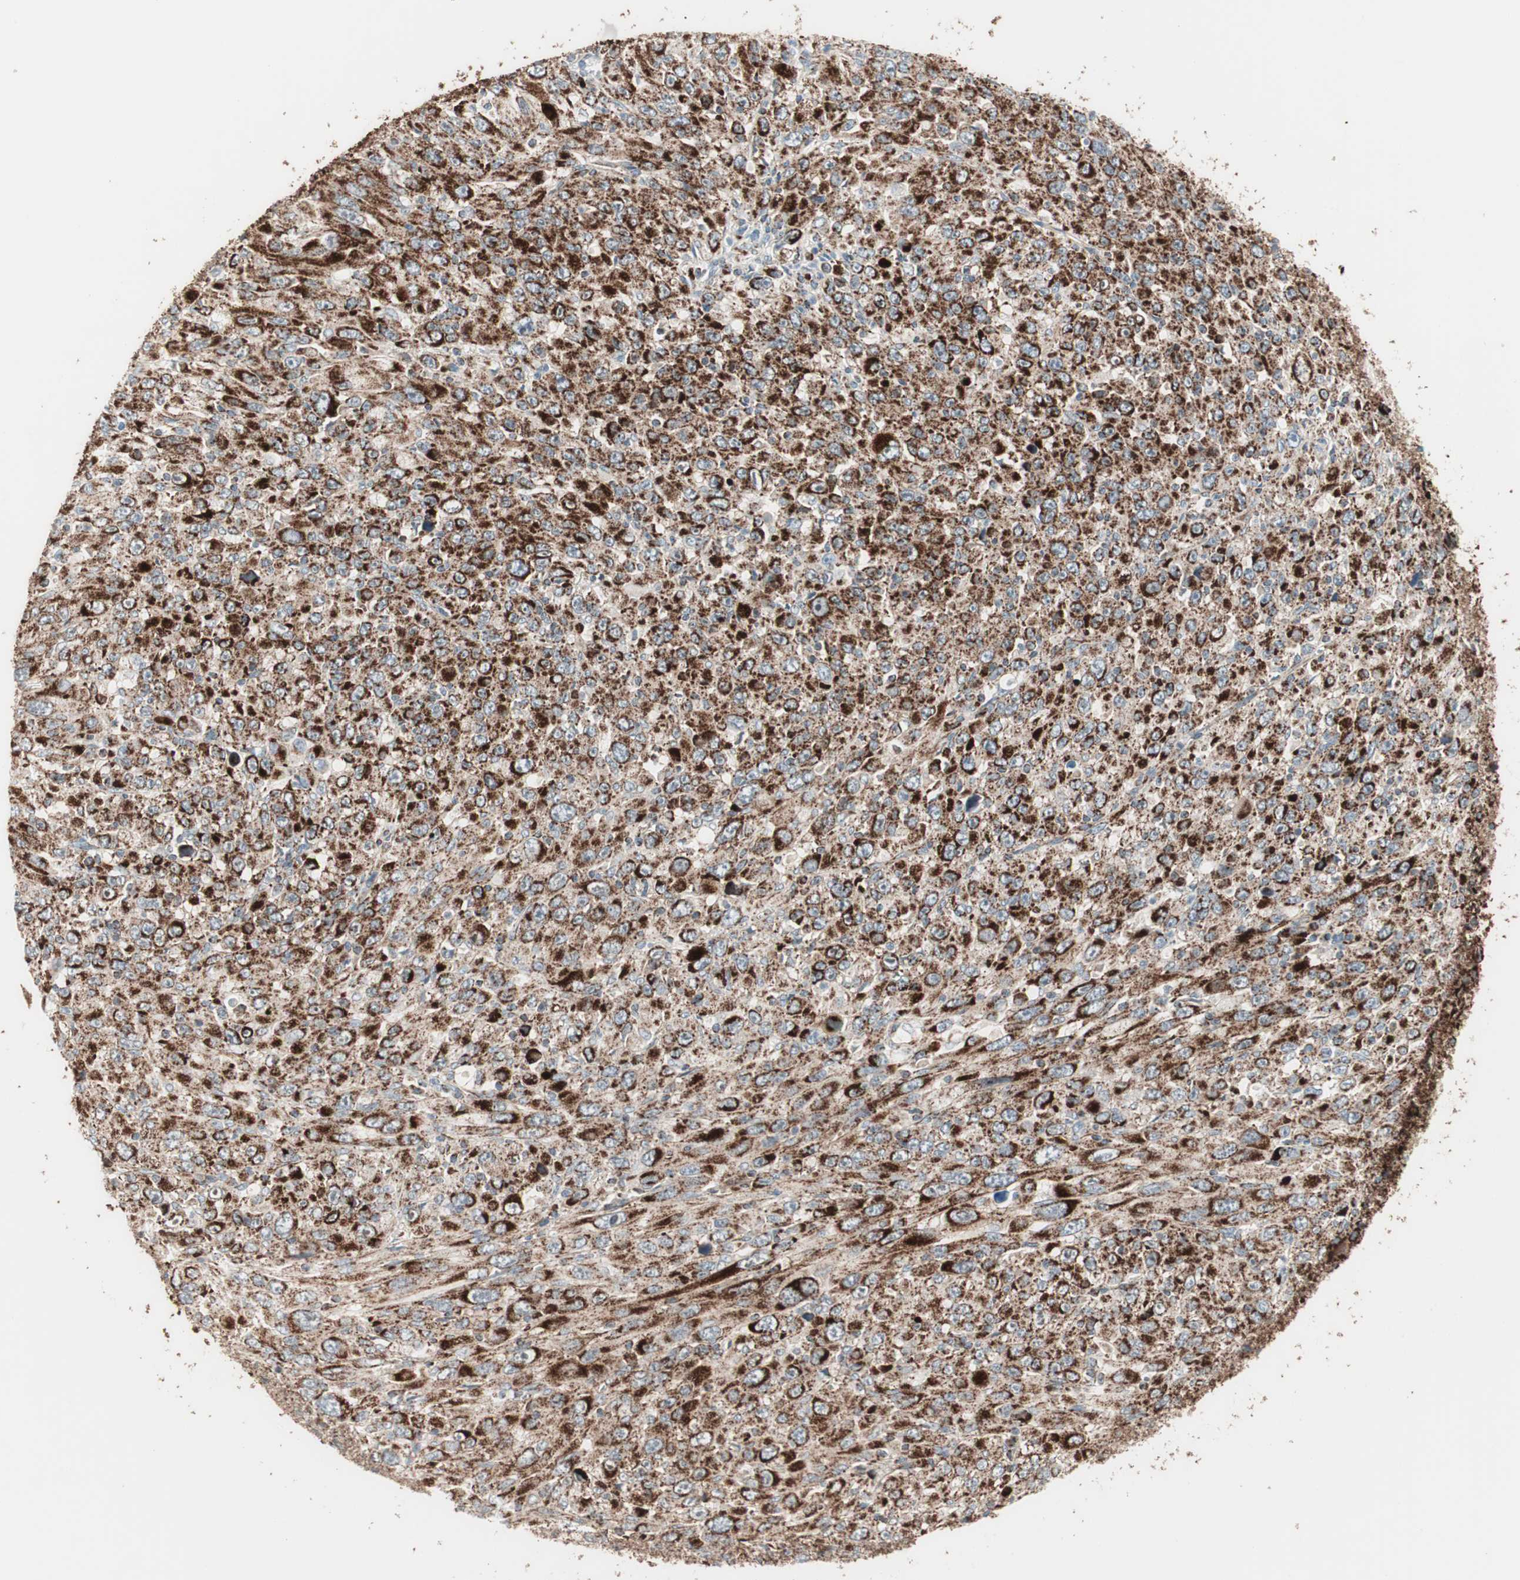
{"staining": {"intensity": "strong", "quantity": ">75%", "location": "cytoplasmic/membranous"}, "tissue": "melanoma", "cell_type": "Tumor cells", "image_type": "cancer", "snomed": [{"axis": "morphology", "description": "Malignant melanoma, Metastatic site"}, {"axis": "topography", "description": "Skin"}], "caption": "DAB (3,3'-diaminobenzidine) immunohistochemical staining of melanoma shows strong cytoplasmic/membranous protein staining in about >75% of tumor cells.", "gene": "TOMM20", "patient": {"sex": "female", "age": 56}}